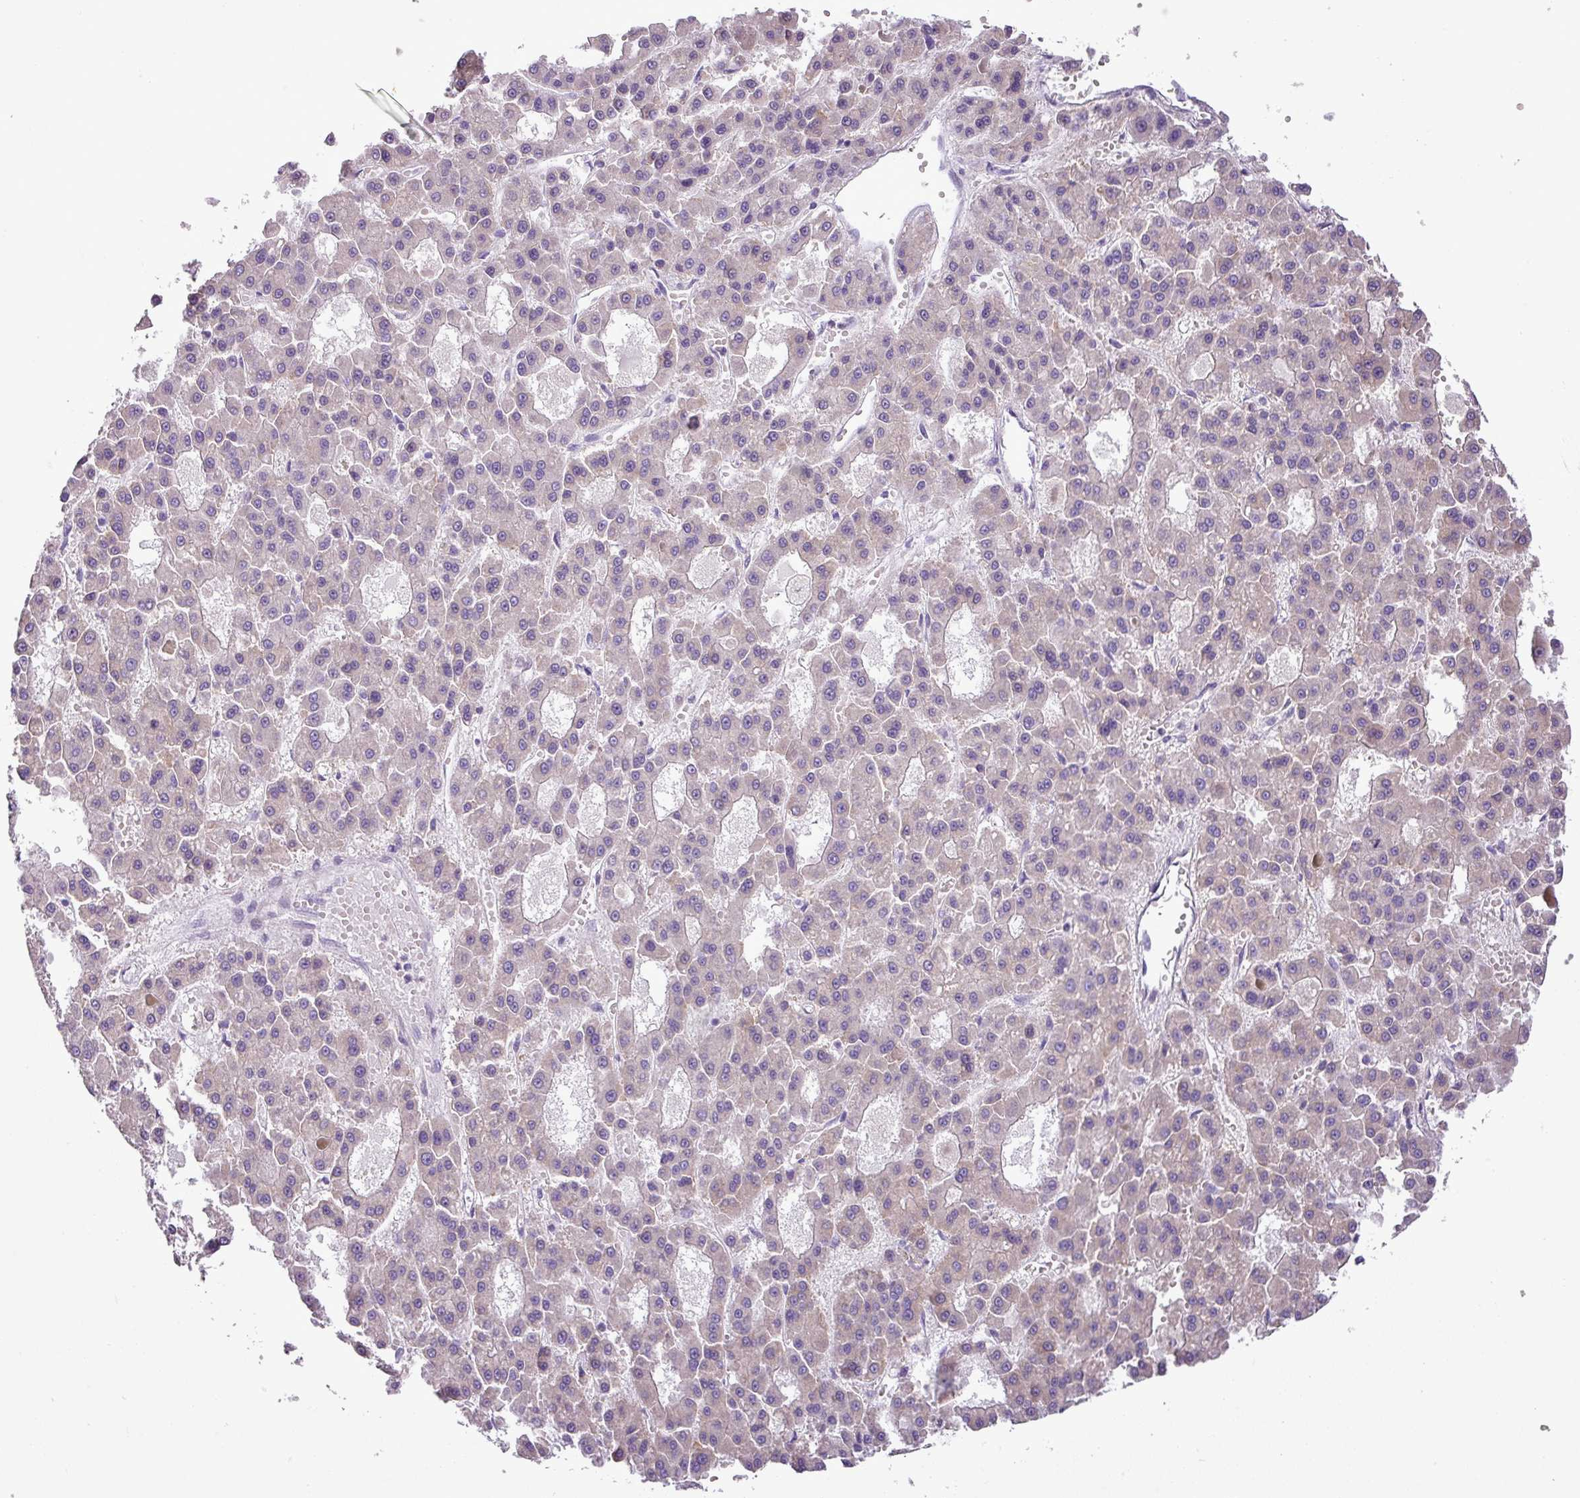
{"staining": {"intensity": "negative", "quantity": "none", "location": "none"}, "tissue": "liver cancer", "cell_type": "Tumor cells", "image_type": "cancer", "snomed": [{"axis": "morphology", "description": "Carcinoma, Hepatocellular, NOS"}, {"axis": "topography", "description": "Liver"}], "caption": "Immunohistochemical staining of human hepatocellular carcinoma (liver) shows no significant expression in tumor cells.", "gene": "MOCS3", "patient": {"sex": "male", "age": 70}}